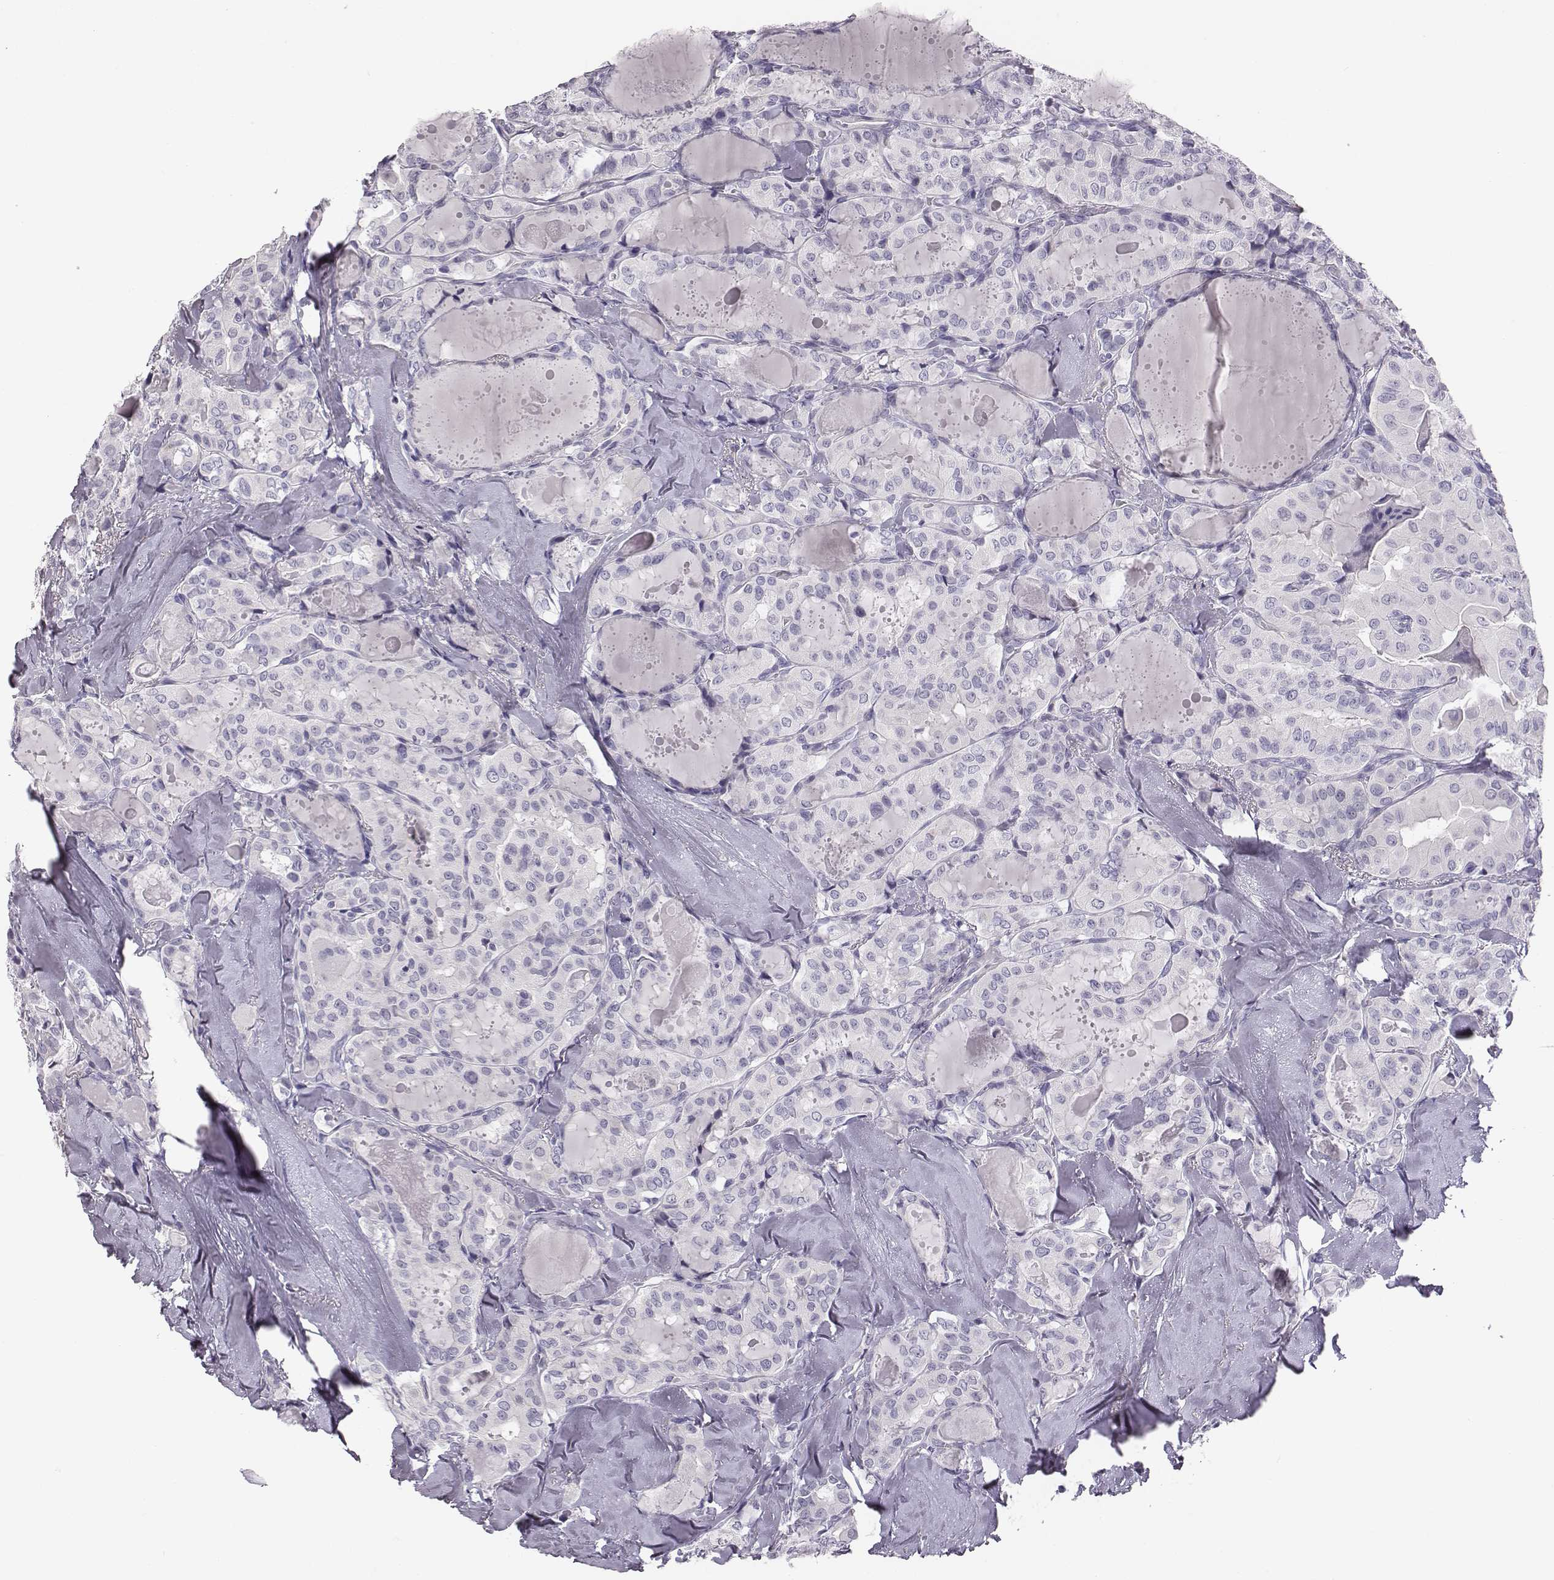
{"staining": {"intensity": "negative", "quantity": "none", "location": "none"}, "tissue": "thyroid cancer", "cell_type": "Tumor cells", "image_type": "cancer", "snomed": [{"axis": "morphology", "description": "Papillary adenocarcinoma, NOS"}, {"axis": "topography", "description": "Thyroid gland"}], "caption": "Immunohistochemical staining of thyroid cancer reveals no significant positivity in tumor cells.", "gene": "ADAM7", "patient": {"sex": "female", "age": 41}}